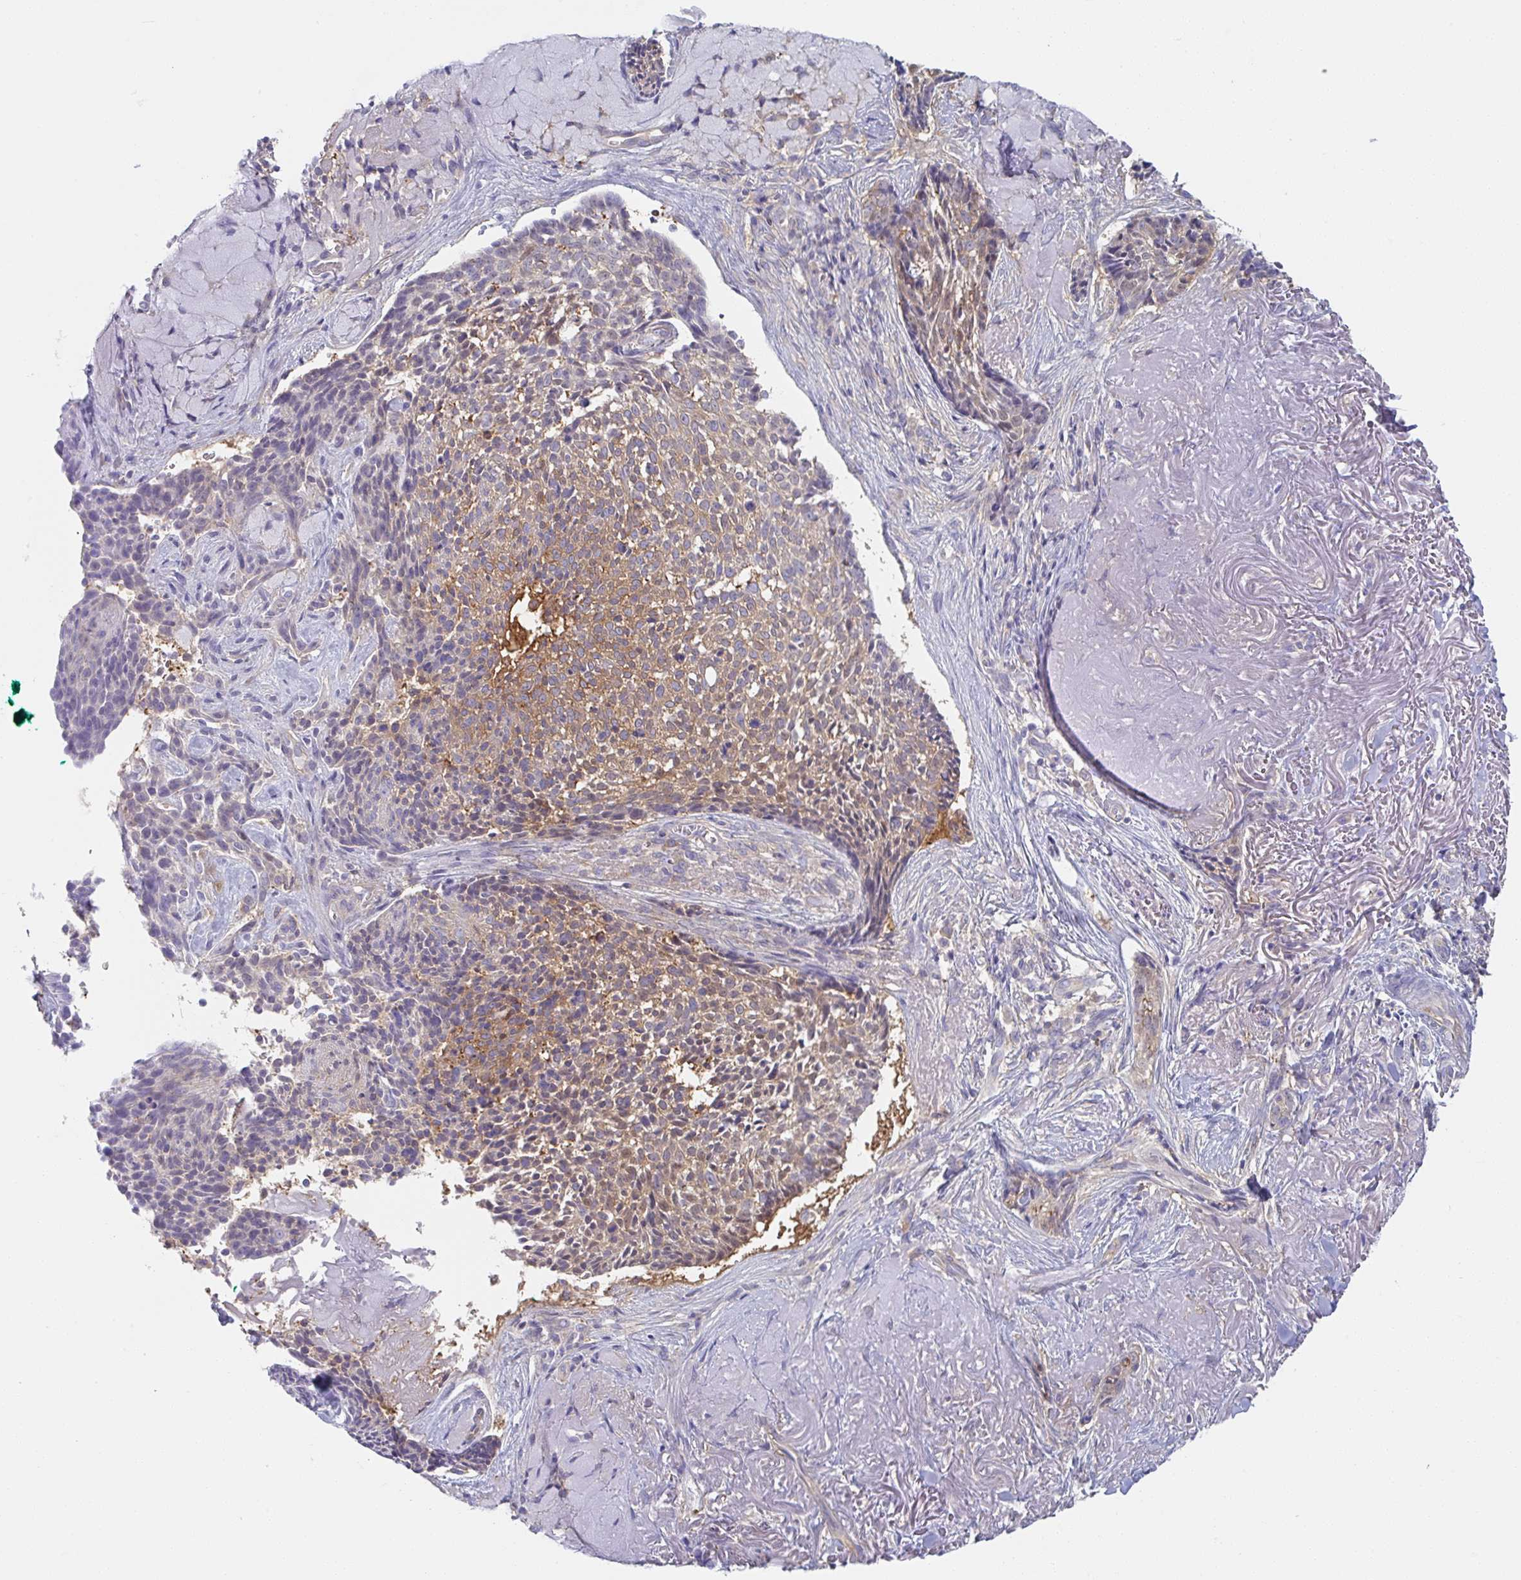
{"staining": {"intensity": "moderate", "quantity": ">75%", "location": "cytoplasmic/membranous"}, "tissue": "skin cancer", "cell_type": "Tumor cells", "image_type": "cancer", "snomed": [{"axis": "morphology", "description": "Basal cell carcinoma"}, {"axis": "topography", "description": "Skin"}, {"axis": "topography", "description": "Skin of face"}], "caption": "Immunohistochemistry (IHC) photomicrograph of human skin cancer stained for a protein (brown), which exhibits medium levels of moderate cytoplasmic/membranous staining in approximately >75% of tumor cells.", "gene": "AMPD2", "patient": {"sex": "female", "age": 95}}